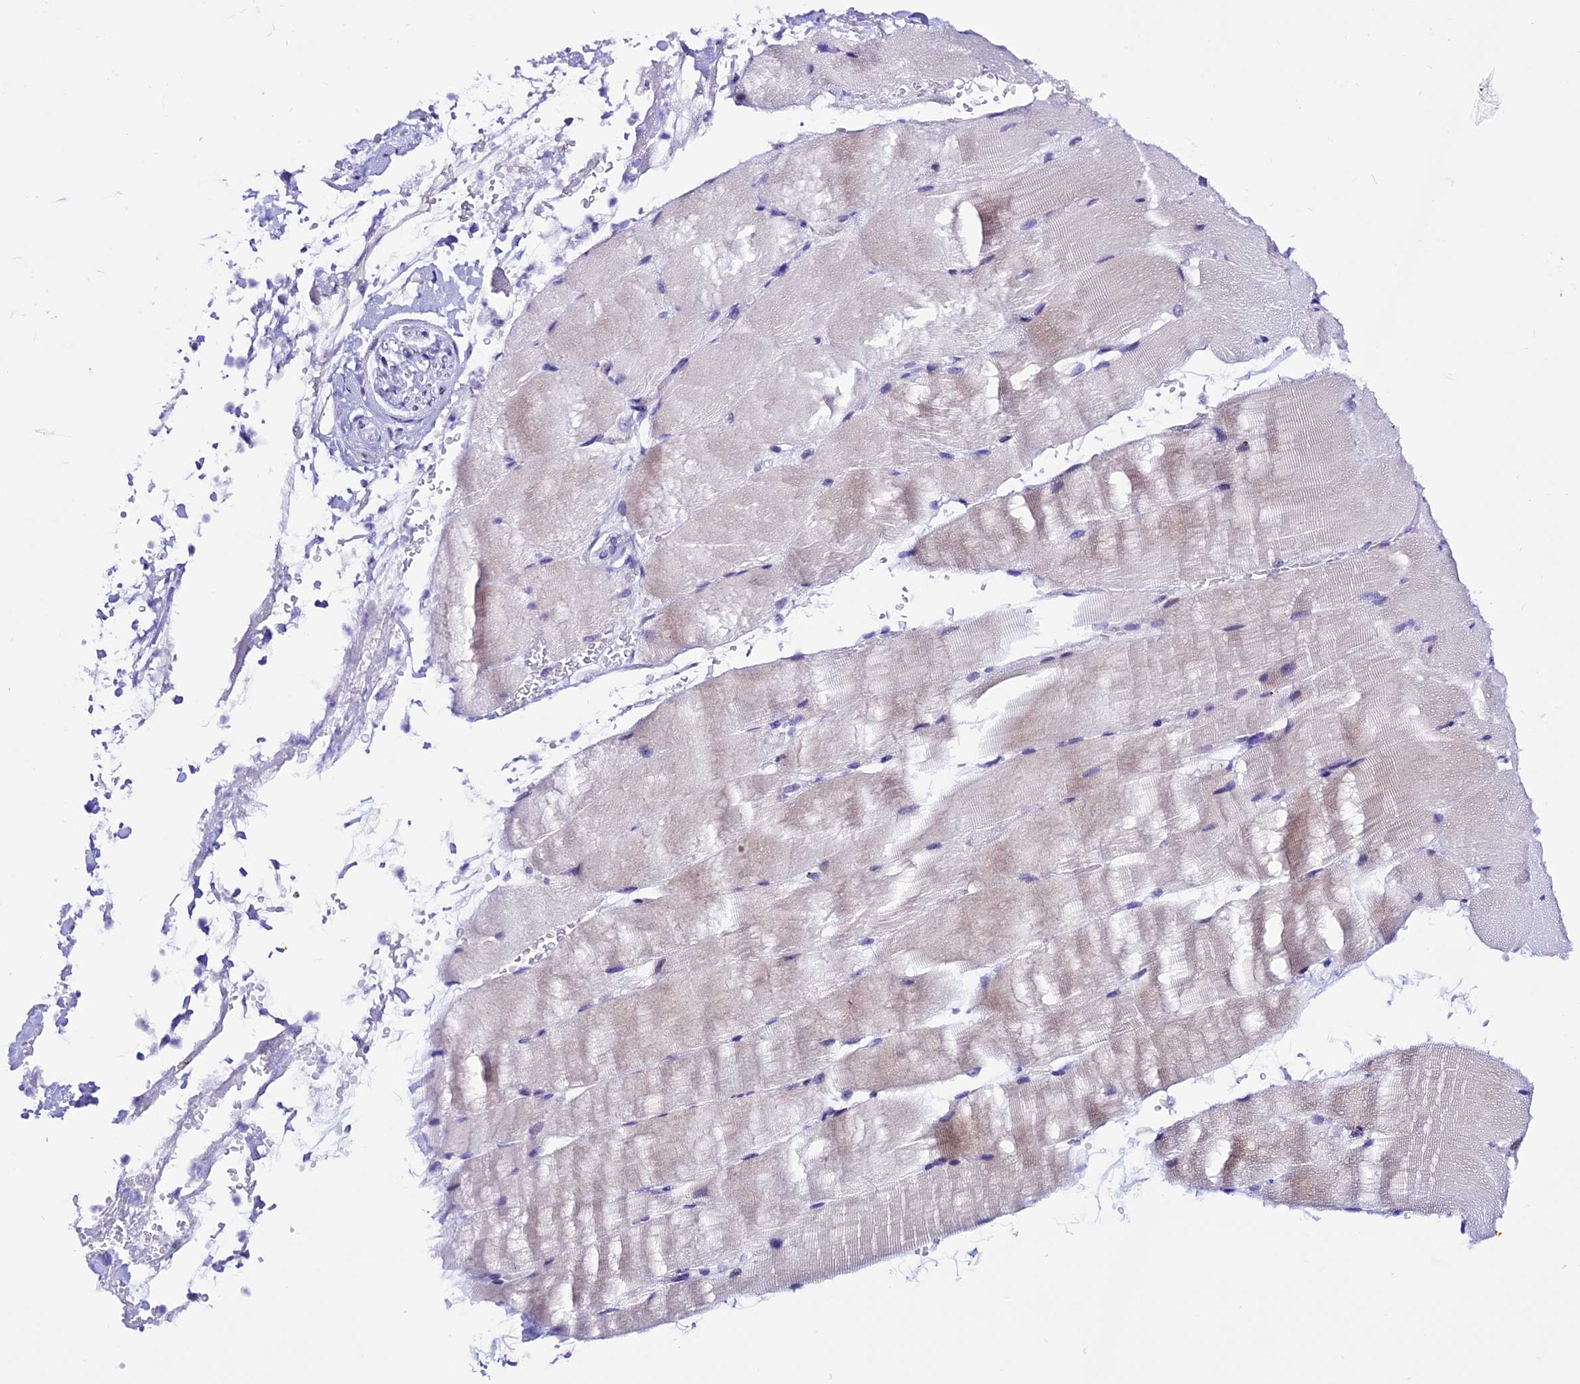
{"staining": {"intensity": "negative", "quantity": "none", "location": "none"}, "tissue": "skeletal muscle", "cell_type": "Myocytes", "image_type": "normal", "snomed": [{"axis": "morphology", "description": "Normal tissue, NOS"}, {"axis": "topography", "description": "Skeletal muscle"}, {"axis": "topography", "description": "Parathyroid gland"}], "caption": "Immunohistochemistry (IHC) photomicrograph of normal skeletal muscle: human skeletal muscle stained with DAB (3,3'-diaminobenzidine) displays no significant protein staining in myocytes. (DAB IHC visualized using brightfield microscopy, high magnification).", "gene": "XKR7", "patient": {"sex": "female", "age": 37}}